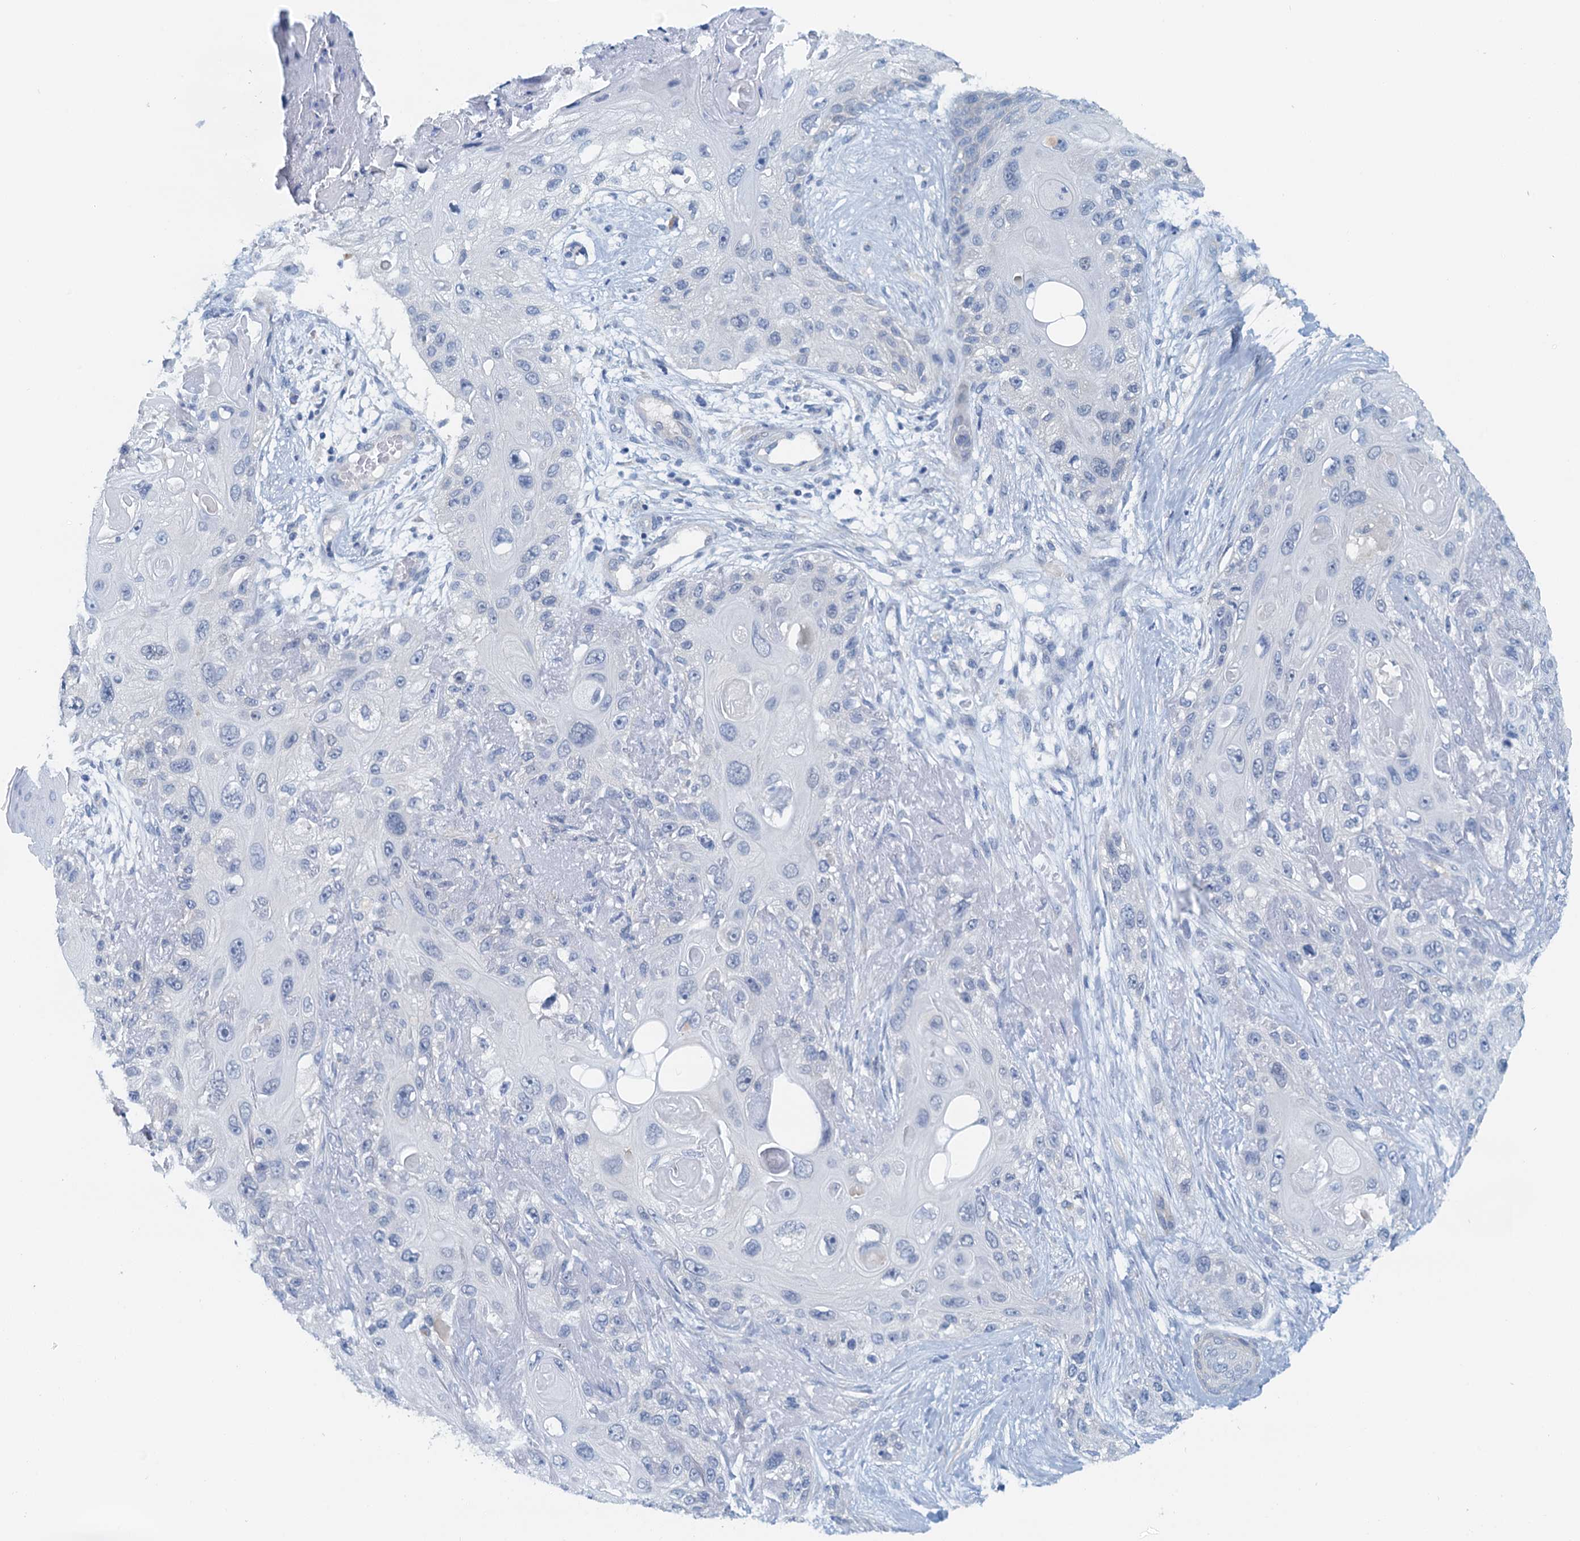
{"staining": {"intensity": "negative", "quantity": "none", "location": "none"}, "tissue": "skin cancer", "cell_type": "Tumor cells", "image_type": "cancer", "snomed": [{"axis": "morphology", "description": "Normal tissue, NOS"}, {"axis": "morphology", "description": "Squamous cell carcinoma, NOS"}, {"axis": "topography", "description": "Skin"}], "caption": "This is a histopathology image of immunohistochemistry (IHC) staining of squamous cell carcinoma (skin), which shows no positivity in tumor cells.", "gene": "DTD1", "patient": {"sex": "male", "age": 72}}